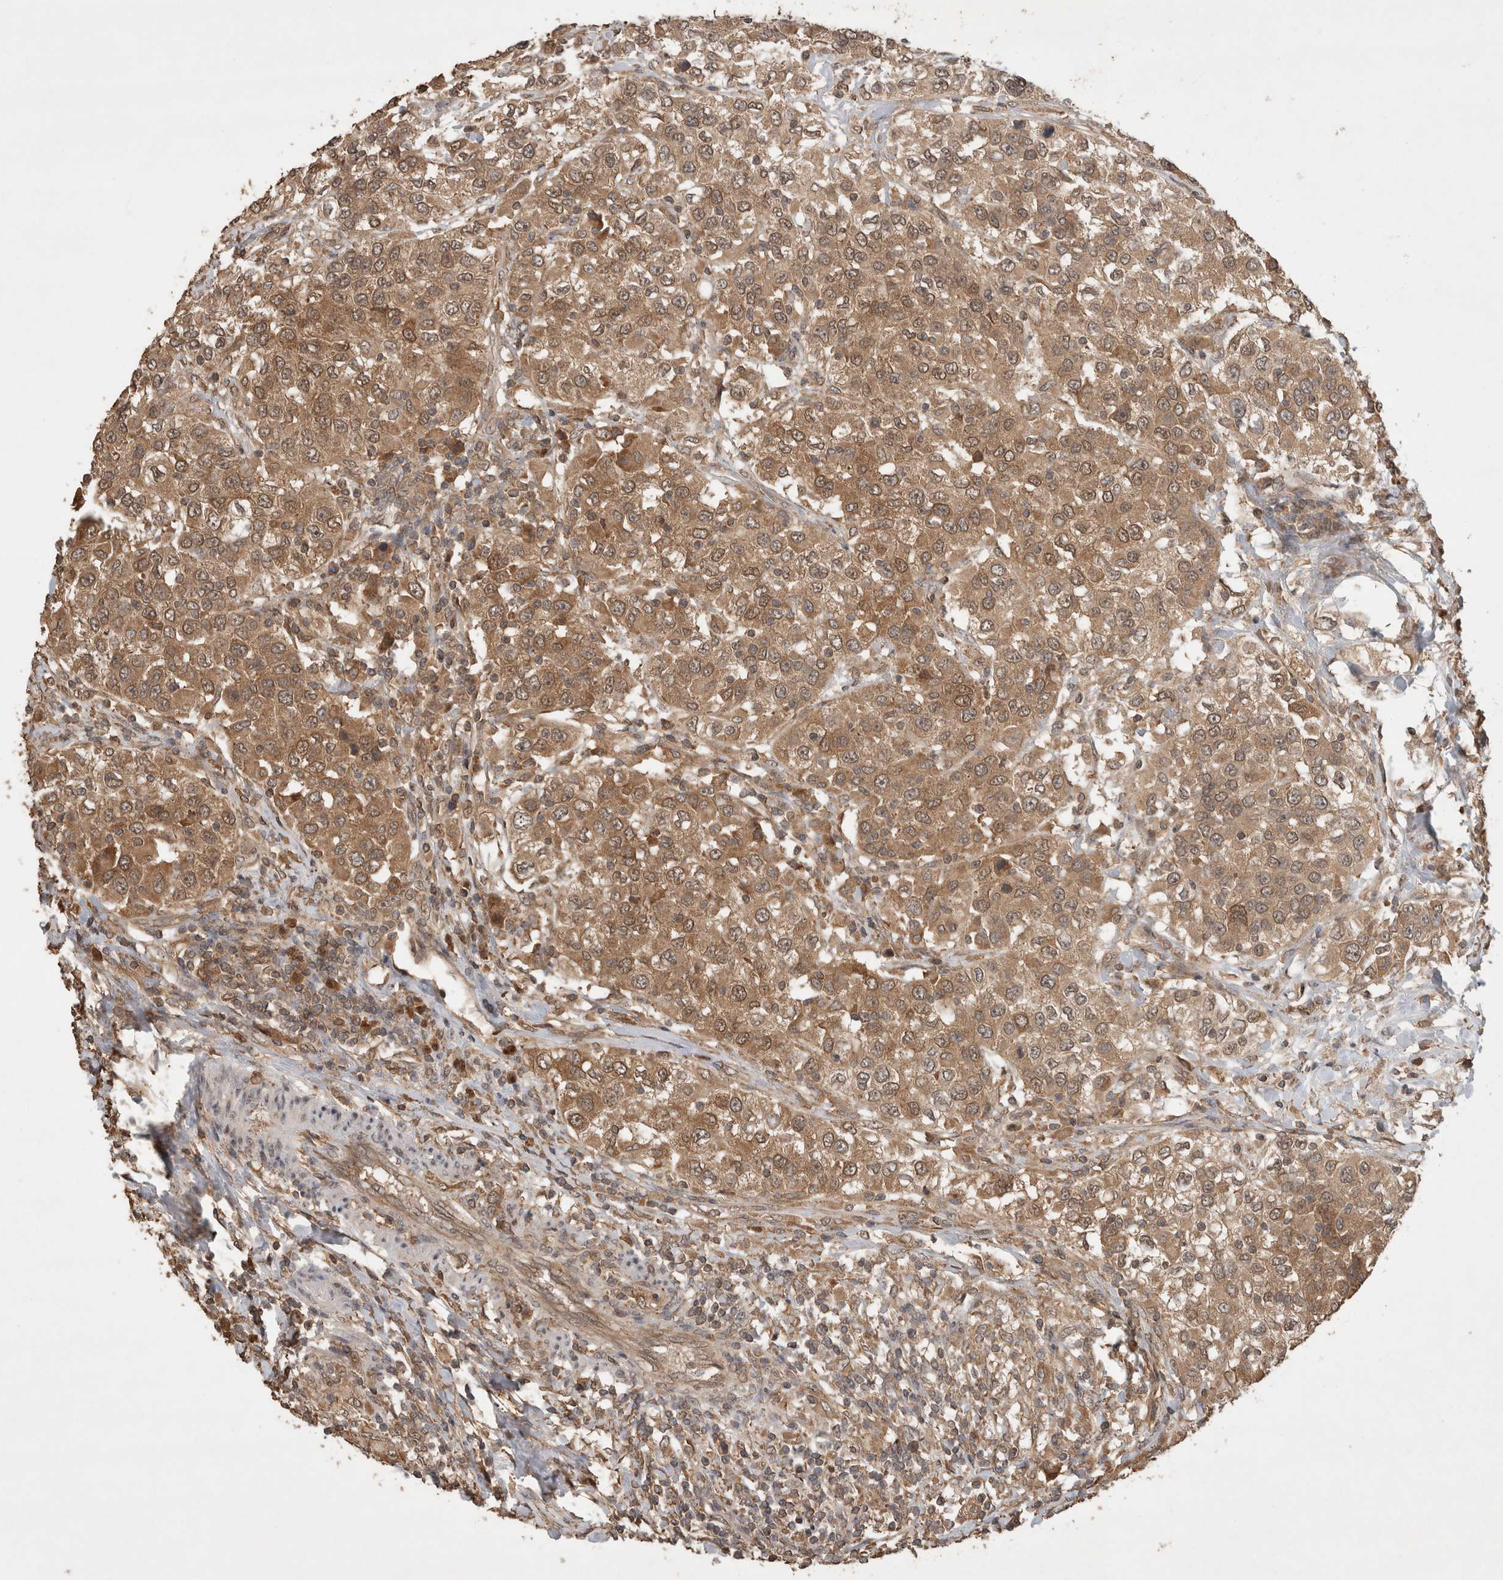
{"staining": {"intensity": "moderate", "quantity": ">75%", "location": "cytoplasmic/membranous,nuclear"}, "tissue": "urothelial cancer", "cell_type": "Tumor cells", "image_type": "cancer", "snomed": [{"axis": "morphology", "description": "Urothelial carcinoma, High grade"}, {"axis": "topography", "description": "Urinary bladder"}], "caption": "The micrograph demonstrates staining of high-grade urothelial carcinoma, revealing moderate cytoplasmic/membranous and nuclear protein positivity (brown color) within tumor cells.", "gene": "OTUD7B", "patient": {"sex": "female", "age": 80}}